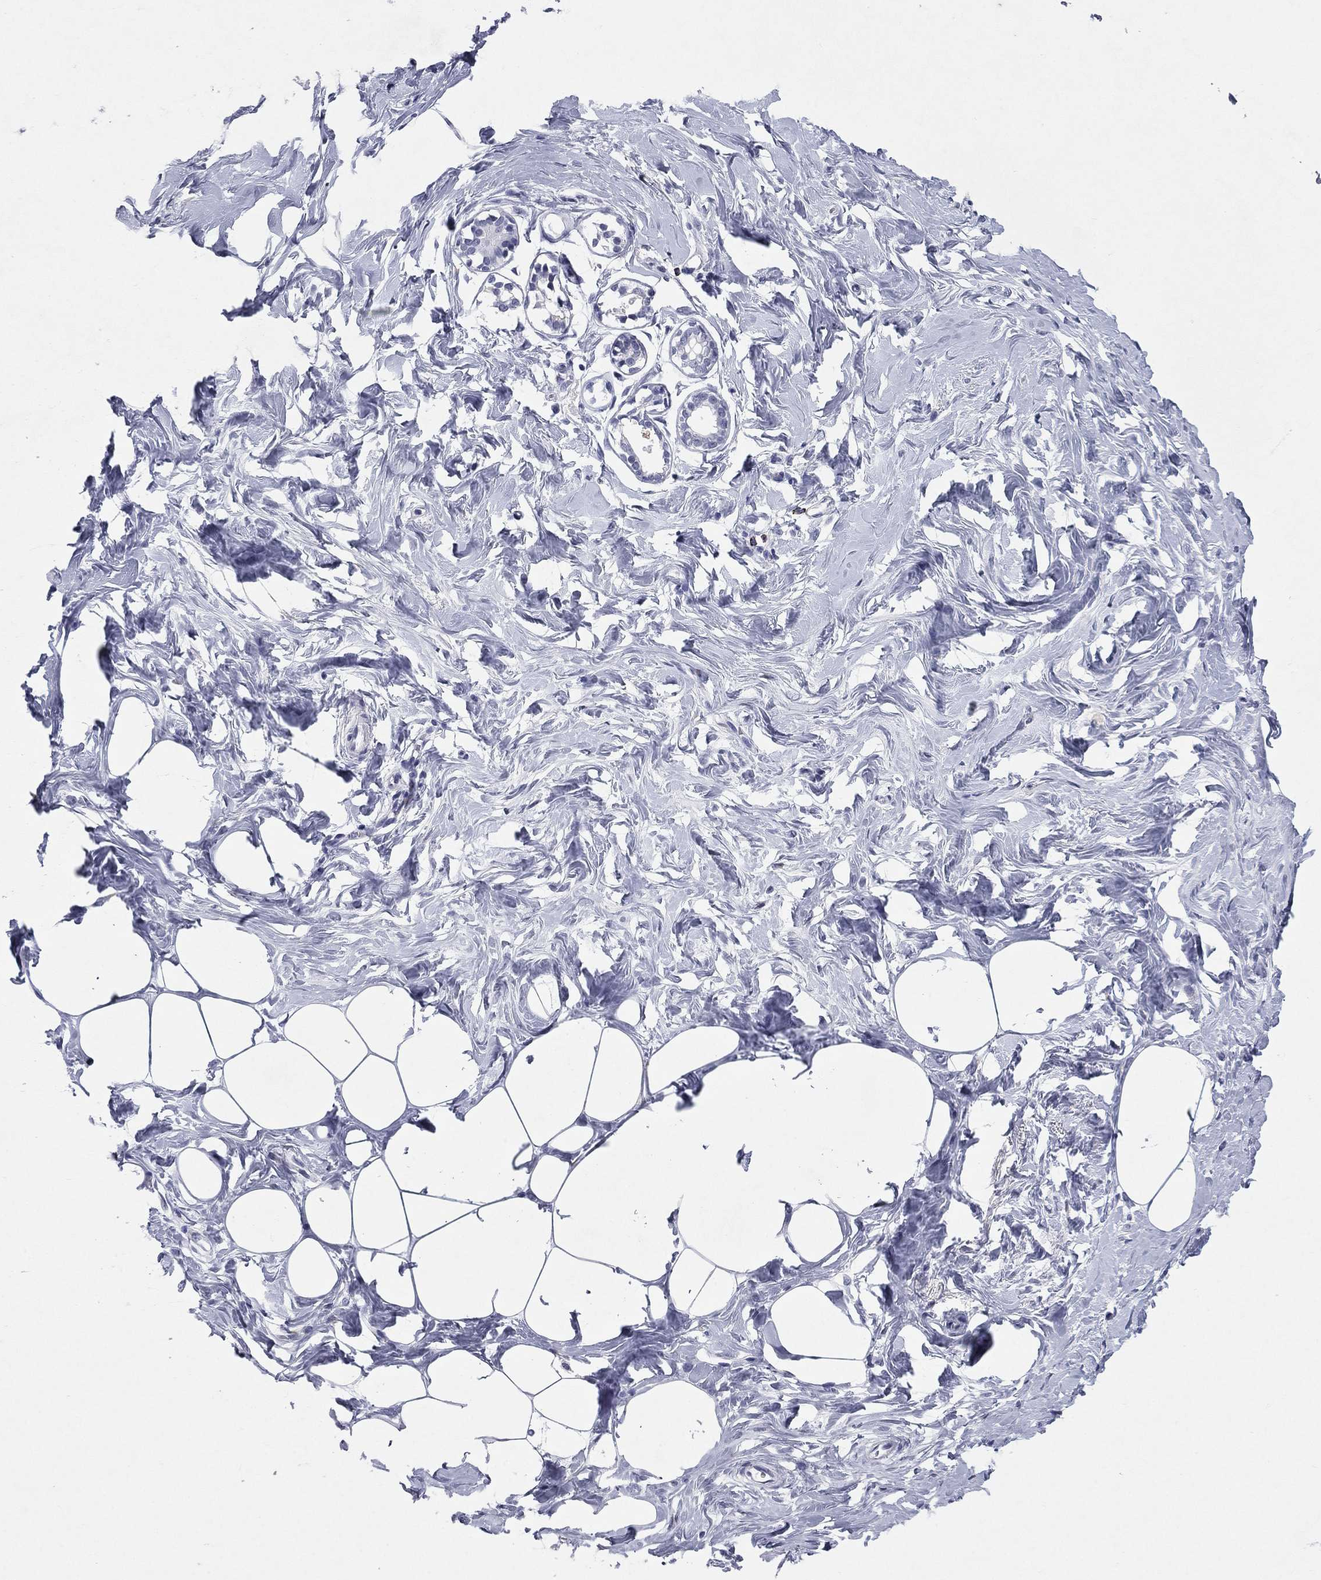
{"staining": {"intensity": "negative", "quantity": "none", "location": "none"}, "tissue": "breast", "cell_type": "Adipocytes", "image_type": "normal", "snomed": [{"axis": "morphology", "description": "Normal tissue, NOS"}, {"axis": "morphology", "description": "Lobular carcinoma, in situ"}, {"axis": "topography", "description": "Breast"}], "caption": "DAB immunohistochemical staining of unremarkable human breast shows no significant positivity in adipocytes. (Brightfield microscopy of DAB (3,3'-diaminobenzidine) immunohistochemistry at high magnification).", "gene": "HLA", "patient": {"sex": "female", "age": 35}}